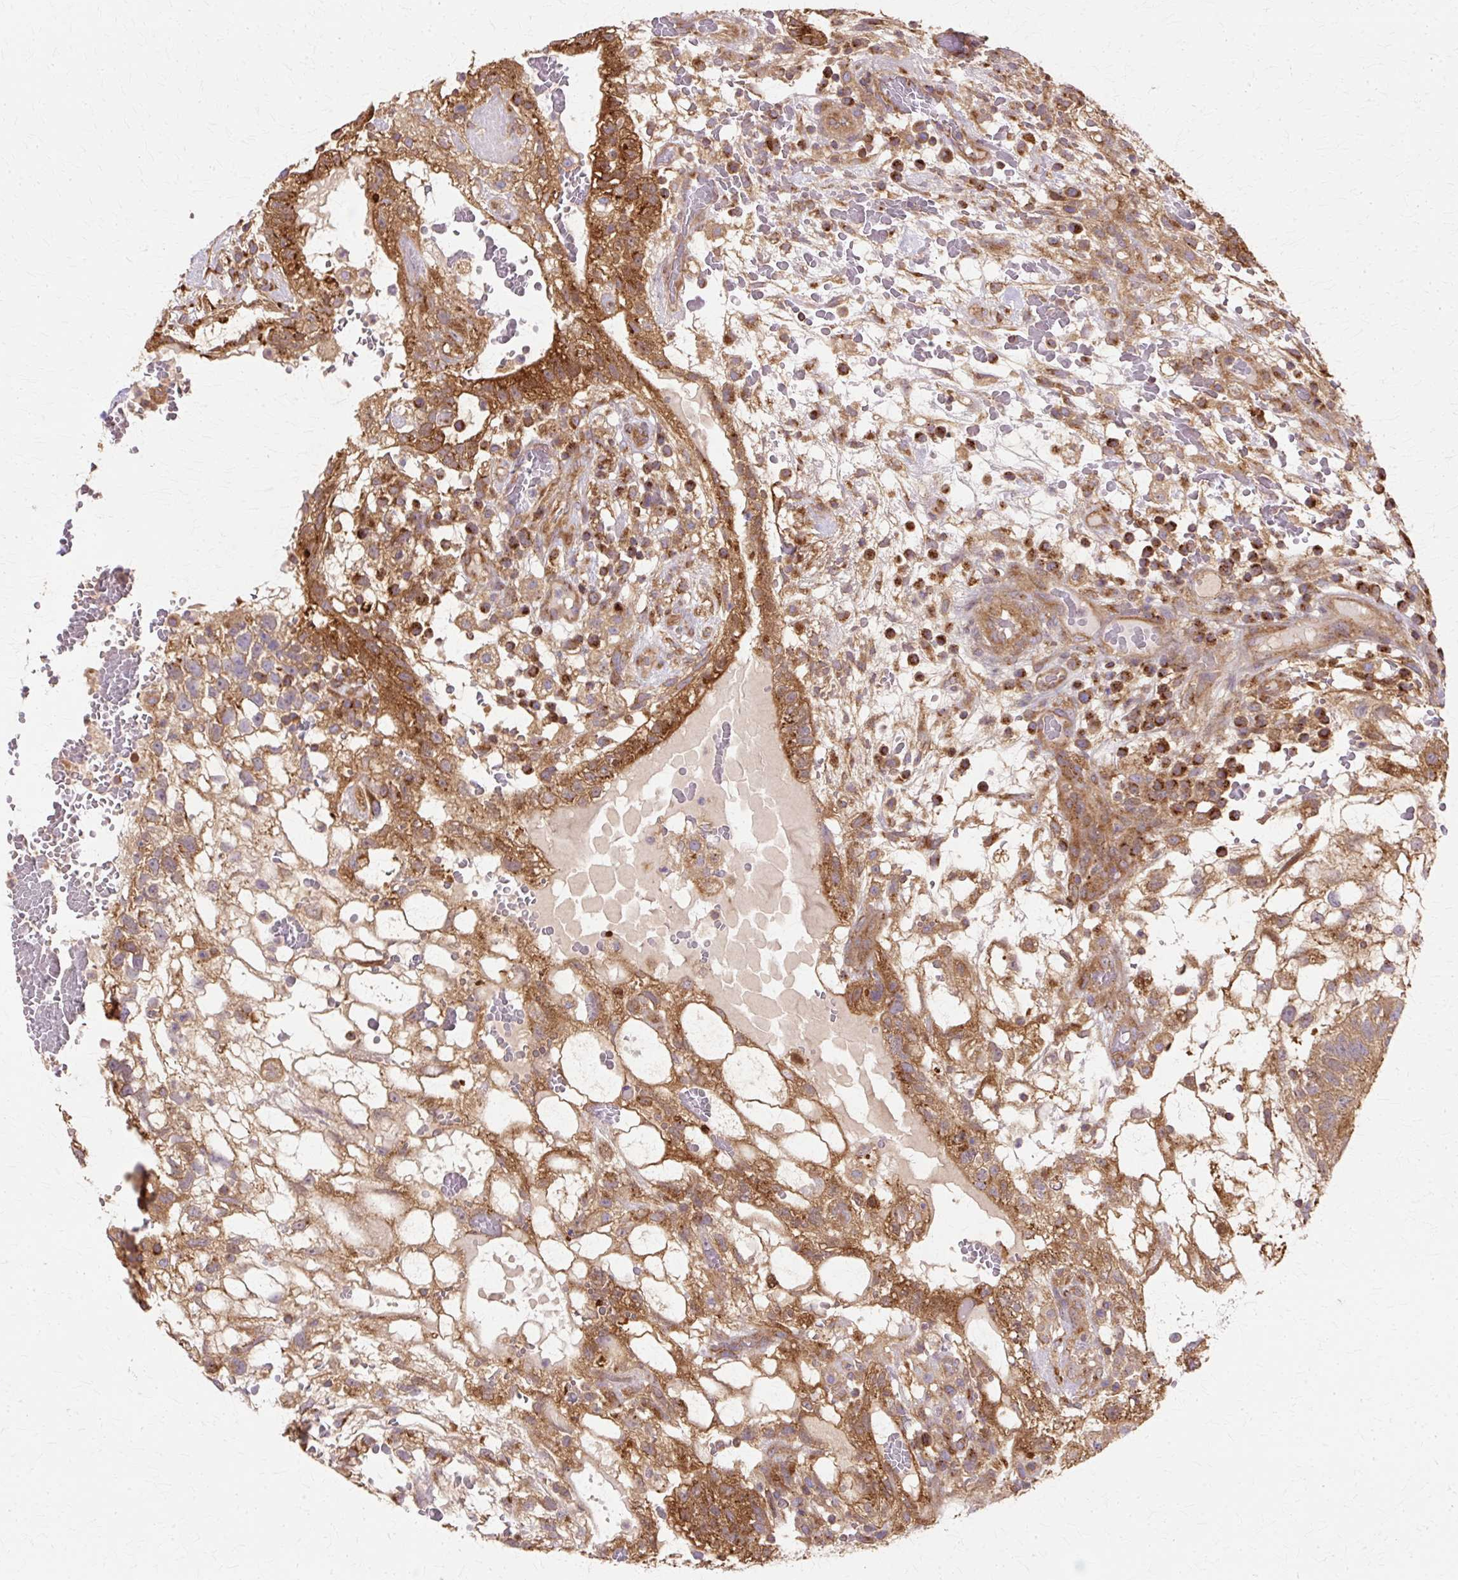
{"staining": {"intensity": "moderate", "quantity": ">75%", "location": "cytoplasmic/membranous"}, "tissue": "testis cancer", "cell_type": "Tumor cells", "image_type": "cancer", "snomed": [{"axis": "morphology", "description": "Normal tissue, NOS"}, {"axis": "morphology", "description": "Carcinoma, Embryonal, NOS"}, {"axis": "topography", "description": "Testis"}], "caption": "This is an image of immunohistochemistry staining of testis cancer, which shows moderate expression in the cytoplasmic/membranous of tumor cells.", "gene": "COPB1", "patient": {"sex": "male", "age": 32}}